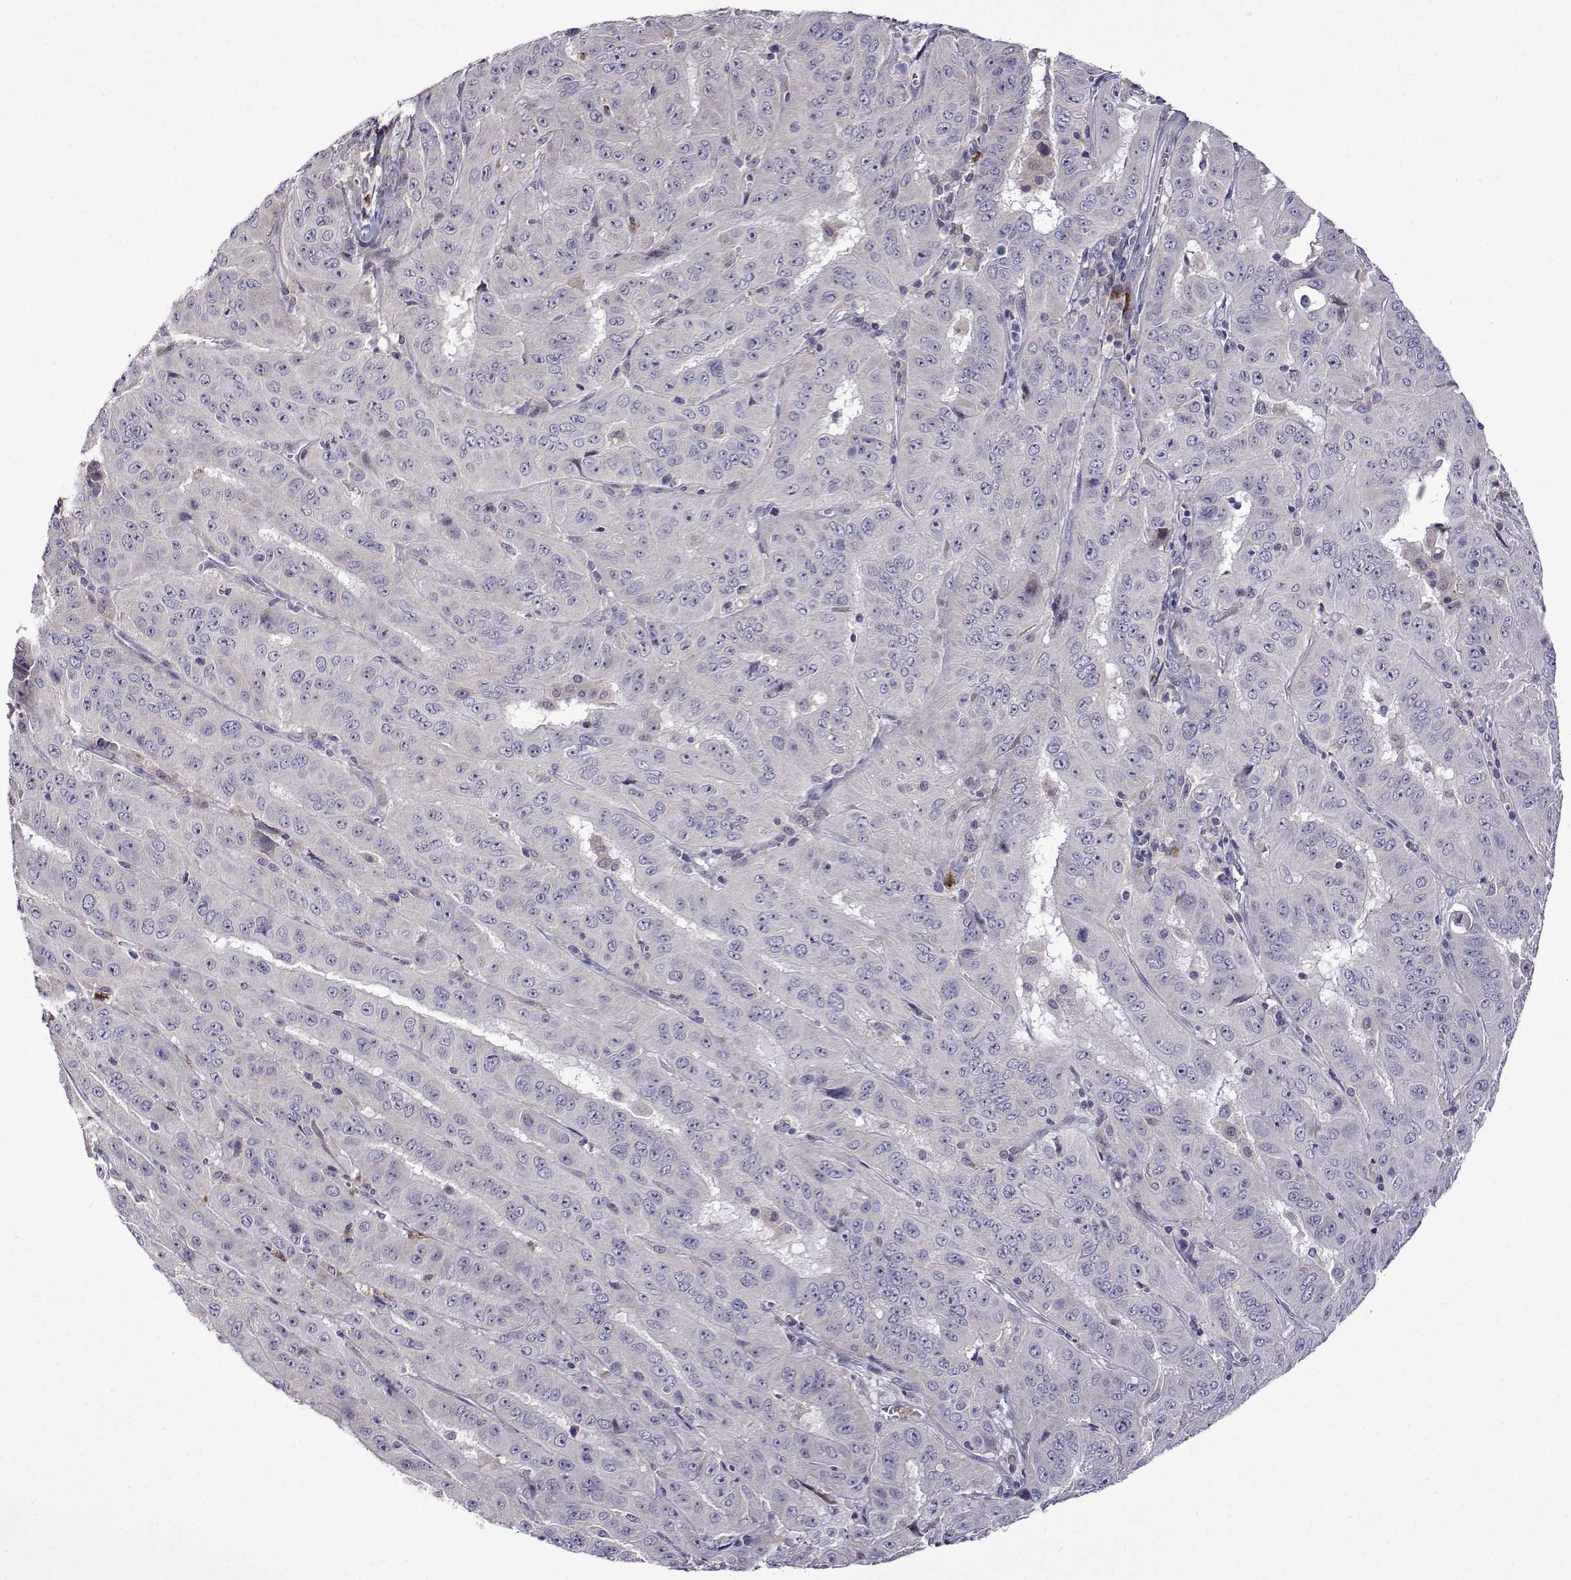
{"staining": {"intensity": "negative", "quantity": "none", "location": "none"}, "tissue": "pancreatic cancer", "cell_type": "Tumor cells", "image_type": "cancer", "snomed": [{"axis": "morphology", "description": "Adenocarcinoma, NOS"}, {"axis": "topography", "description": "Pancreas"}], "caption": "A micrograph of pancreatic cancer (adenocarcinoma) stained for a protein shows no brown staining in tumor cells. Nuclei are stained in blue.", "gene": "SULT2A1", "patient": {"sex": "male", "age": 63}}